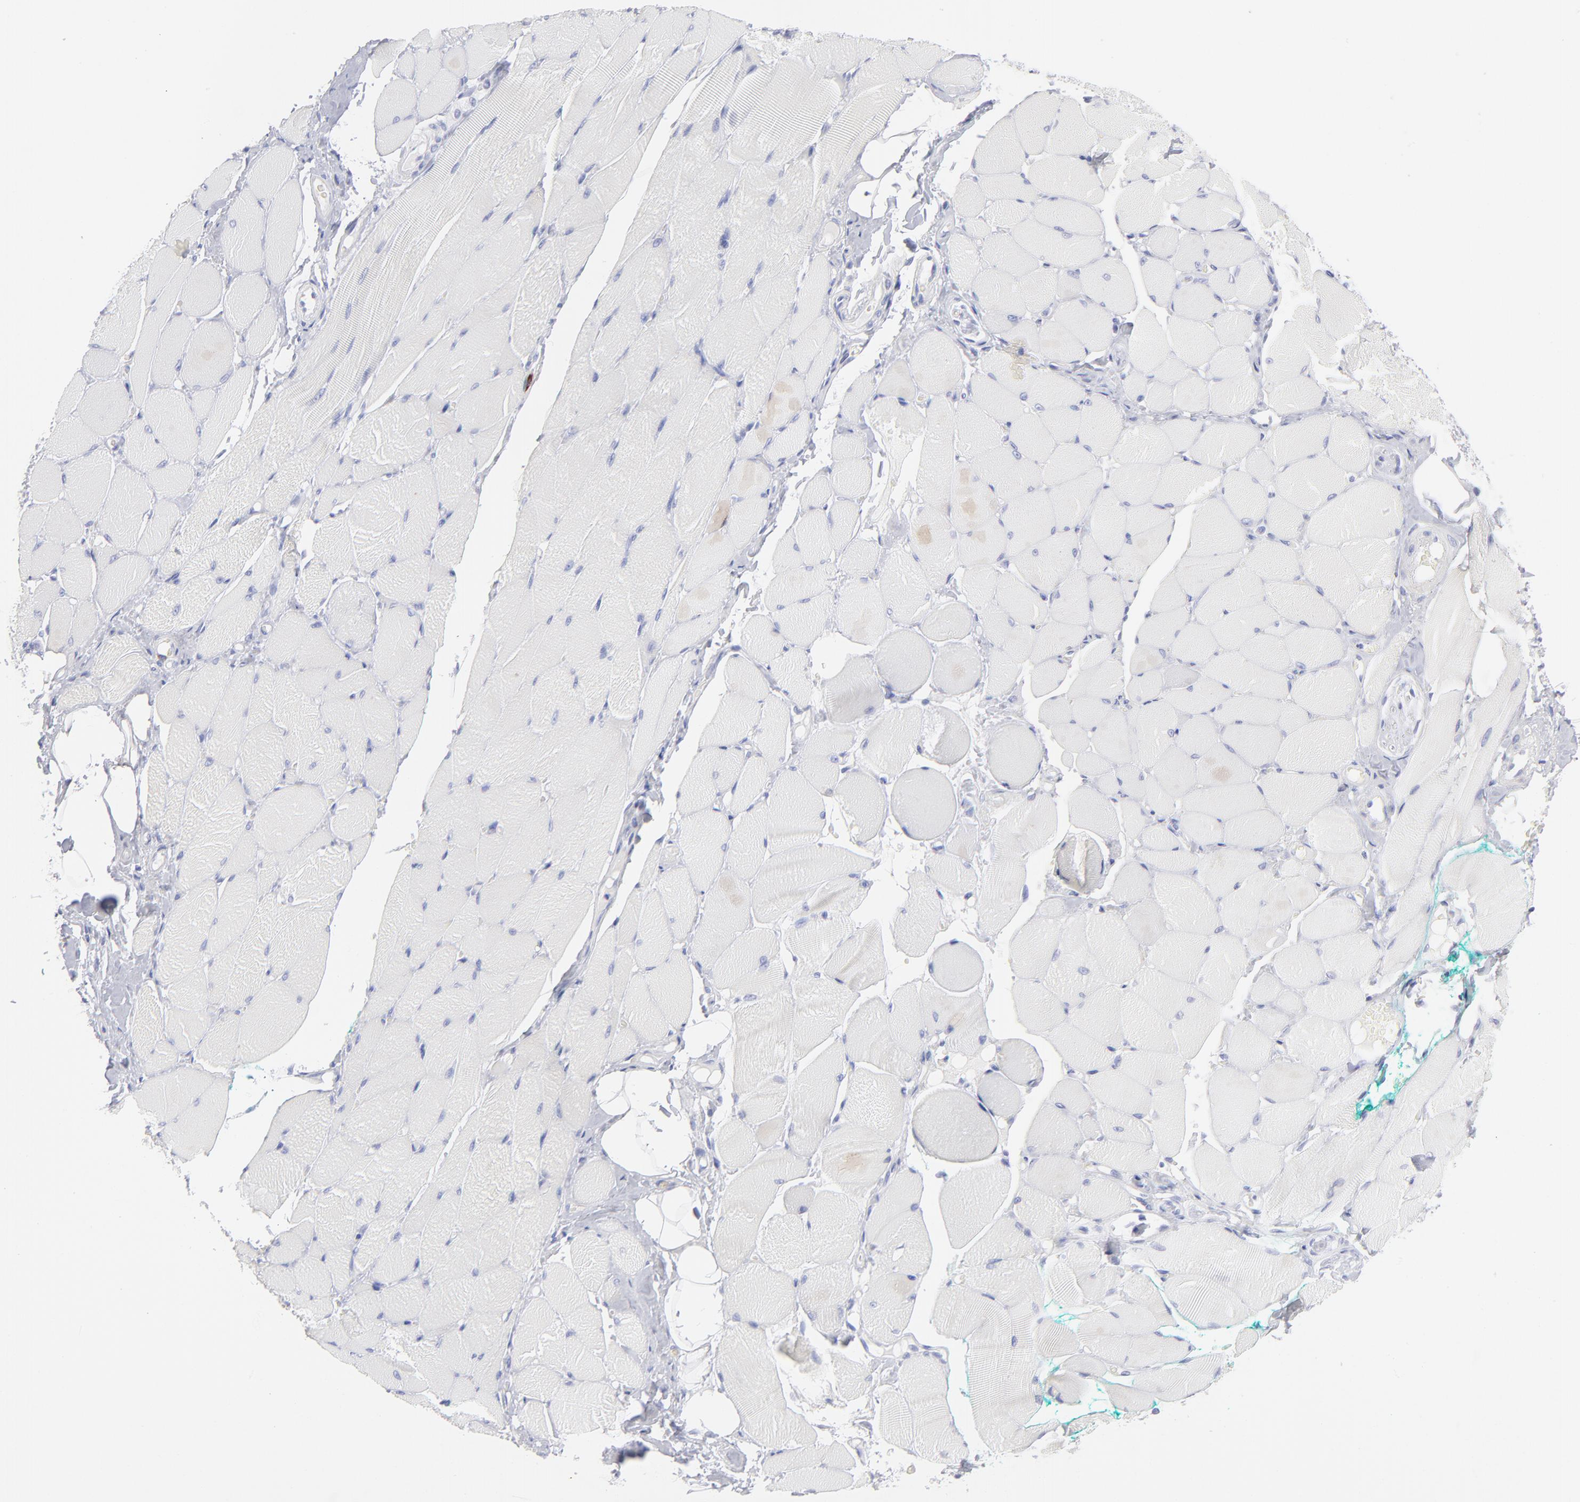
{"staining": {"intensity": "negative", "quantity": "none", "location": "none"}, "tissue": "skeletal muscle", "cell_type": "Myocytes", "image_type": "normal", "snomed": [{"axis": "morphology", "description": "Normal tissue, NOS"}, {"axis": "topography", "description": "Skeletal muscle"}, {"axis": "topography", "description": "Peripheral nerve tissue"}], "caption": "The photomicrograph shows no significant expression in myocytes of skeletal muscle.", "gene": "CCNB1", "patient": {"sex": "female", "age": 84}}